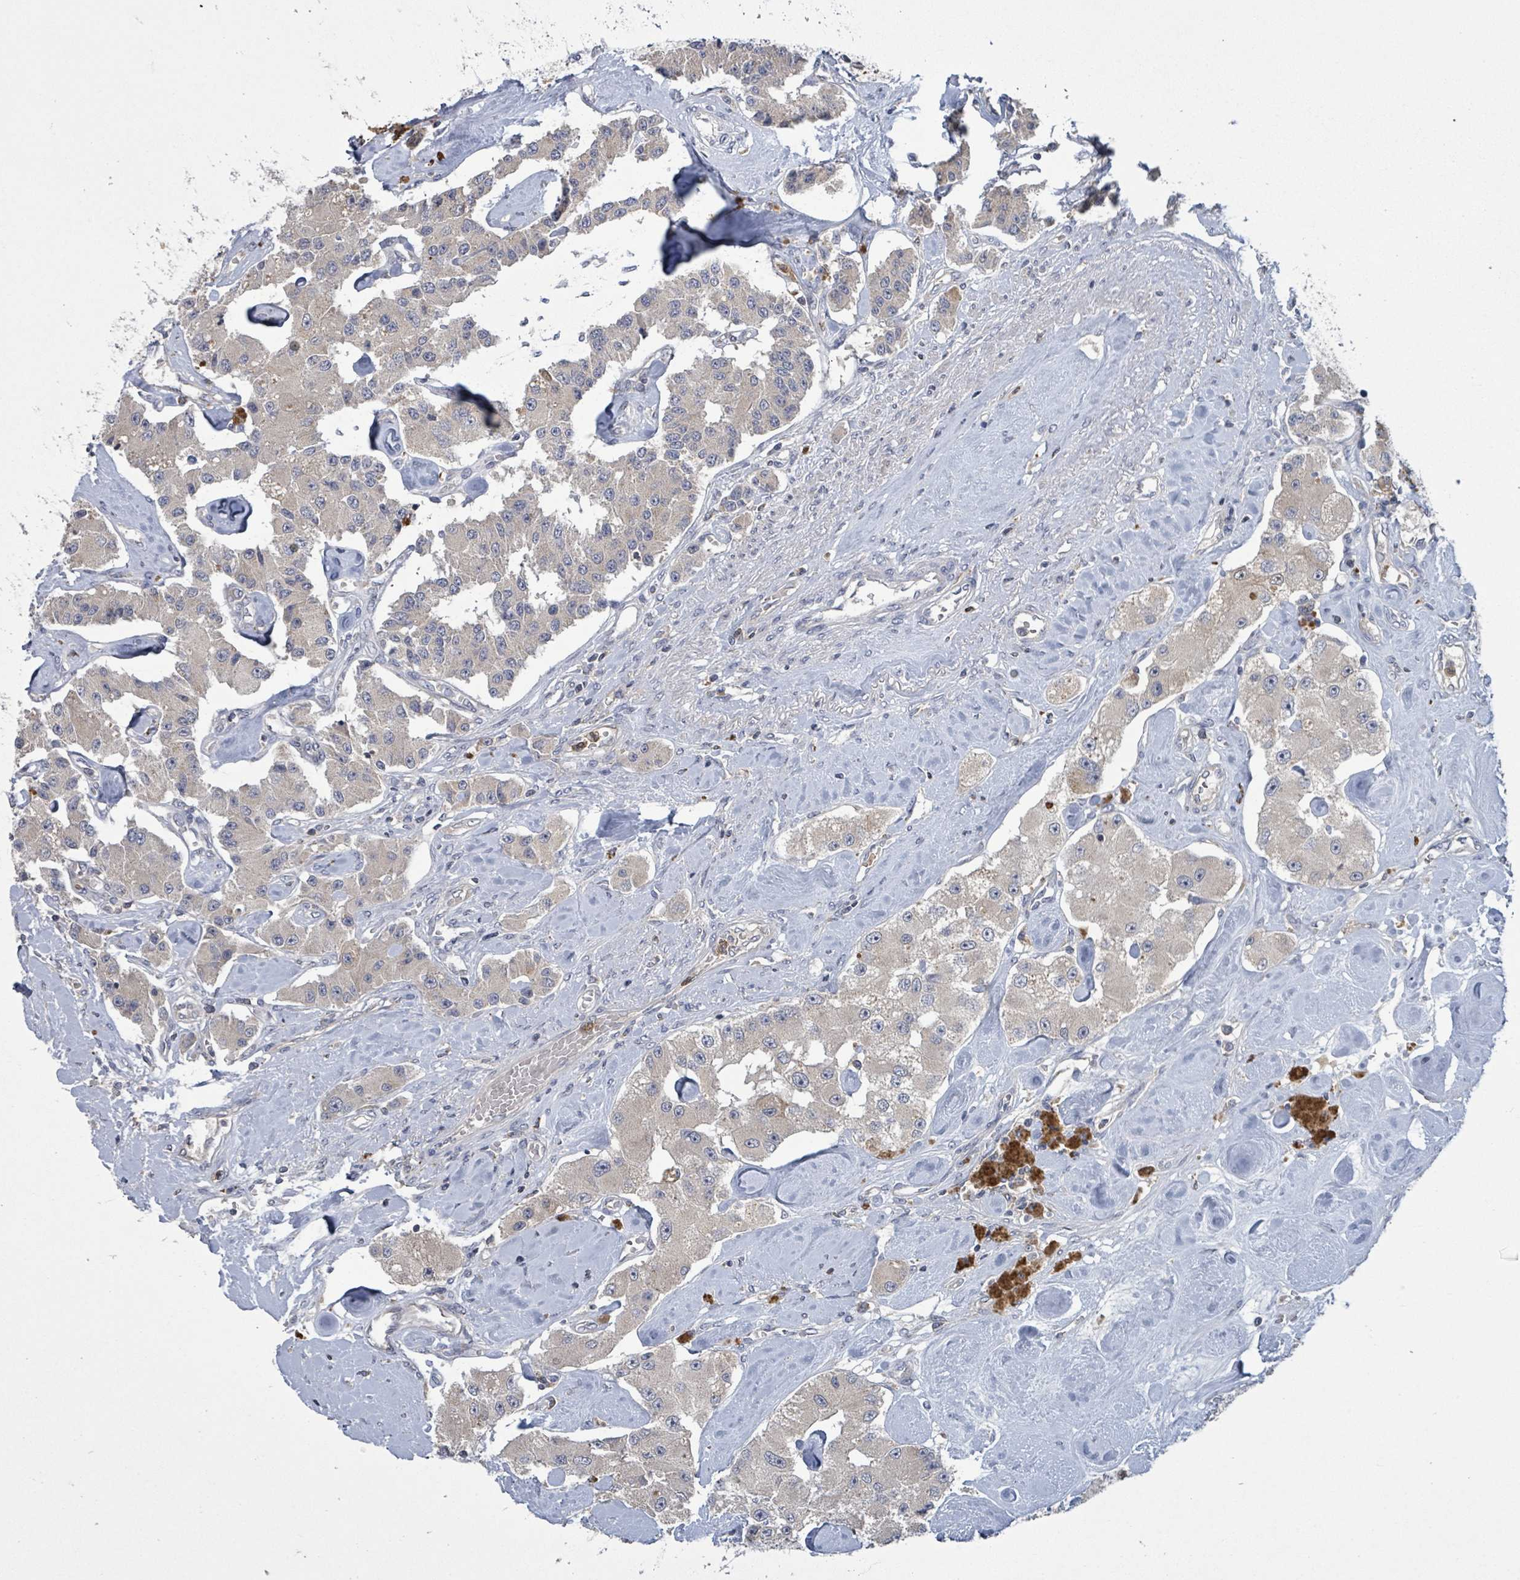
{"staining": {"intensity": "negative", "quantity": "none", "location": "none"}, "tissue": "carcinoid", "cell_type": "Tumor cells", "image_type": "cancer", "snomed": [{"axis": "morphology", "description": "Carcinoid, malignant, NOS"}, {"axis": "topography", "description": "Pancreas"}], "caption": "Immunohistochemical staining of human malignant carcinoid reveals no significant expression in tumor cells.", "gene": "SERPINE3", "patient": {"sex": "male", "age": 41}}